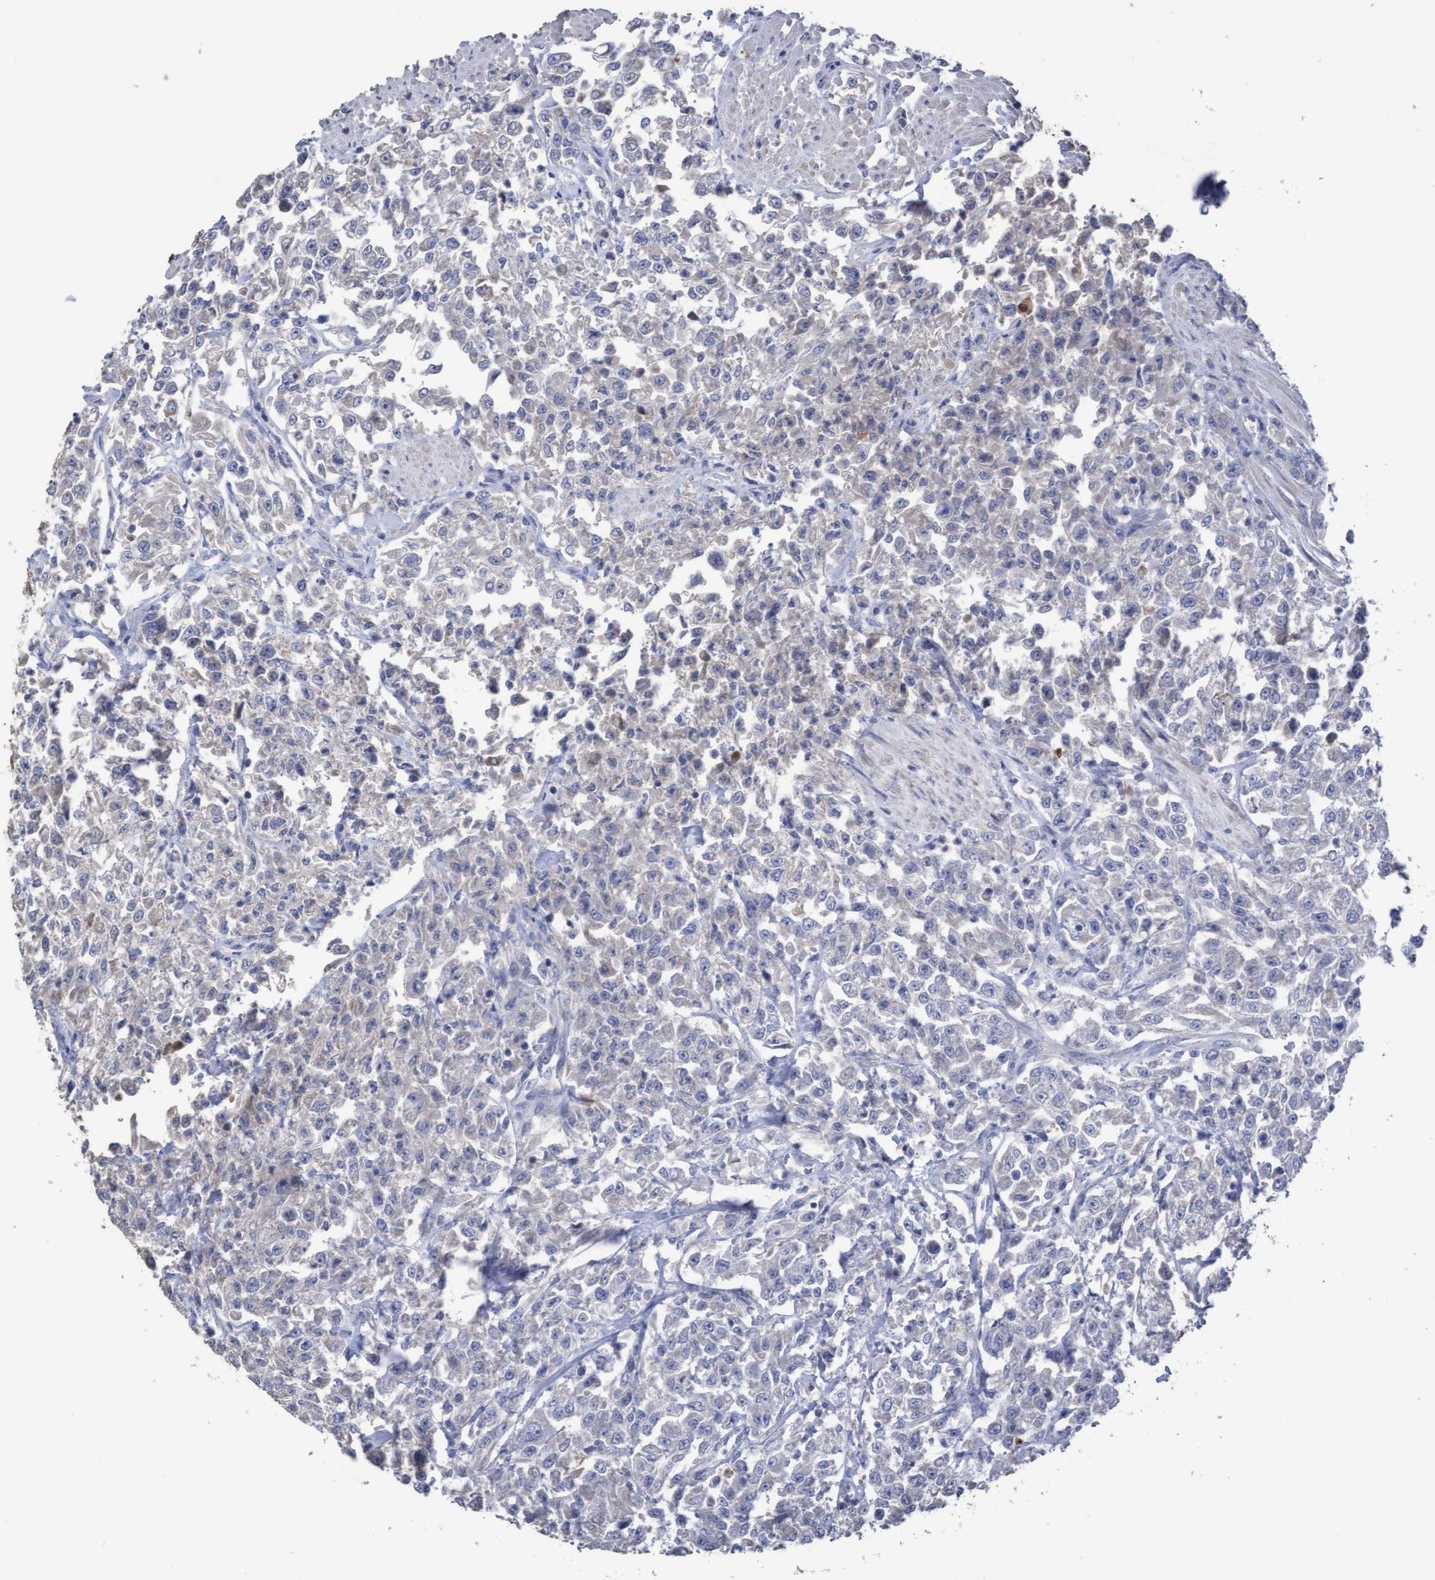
{"staining": {"intensity": "negative", "quantity": "none", "location": "none"}, "tissue": "urothelial cancer", "cell_type": "Tumor cells", "image_type": "cancer", "snomed": [{"axis": "morphology", "description": "Urothelial carcinoma, High grade"}, {"axis": "topography", "description": "Urinary bladder"}], "caption": "Immunohistochemical staining of human urothelial carcinoma (high-grade) reveals no significant positivity in tumor cells. (DAB immunohistochemistry (IHC) visualized using brightfield microscopy, high magnification).", "gene": "KRT24", "patient": {"sex": "male", "age": 46}}